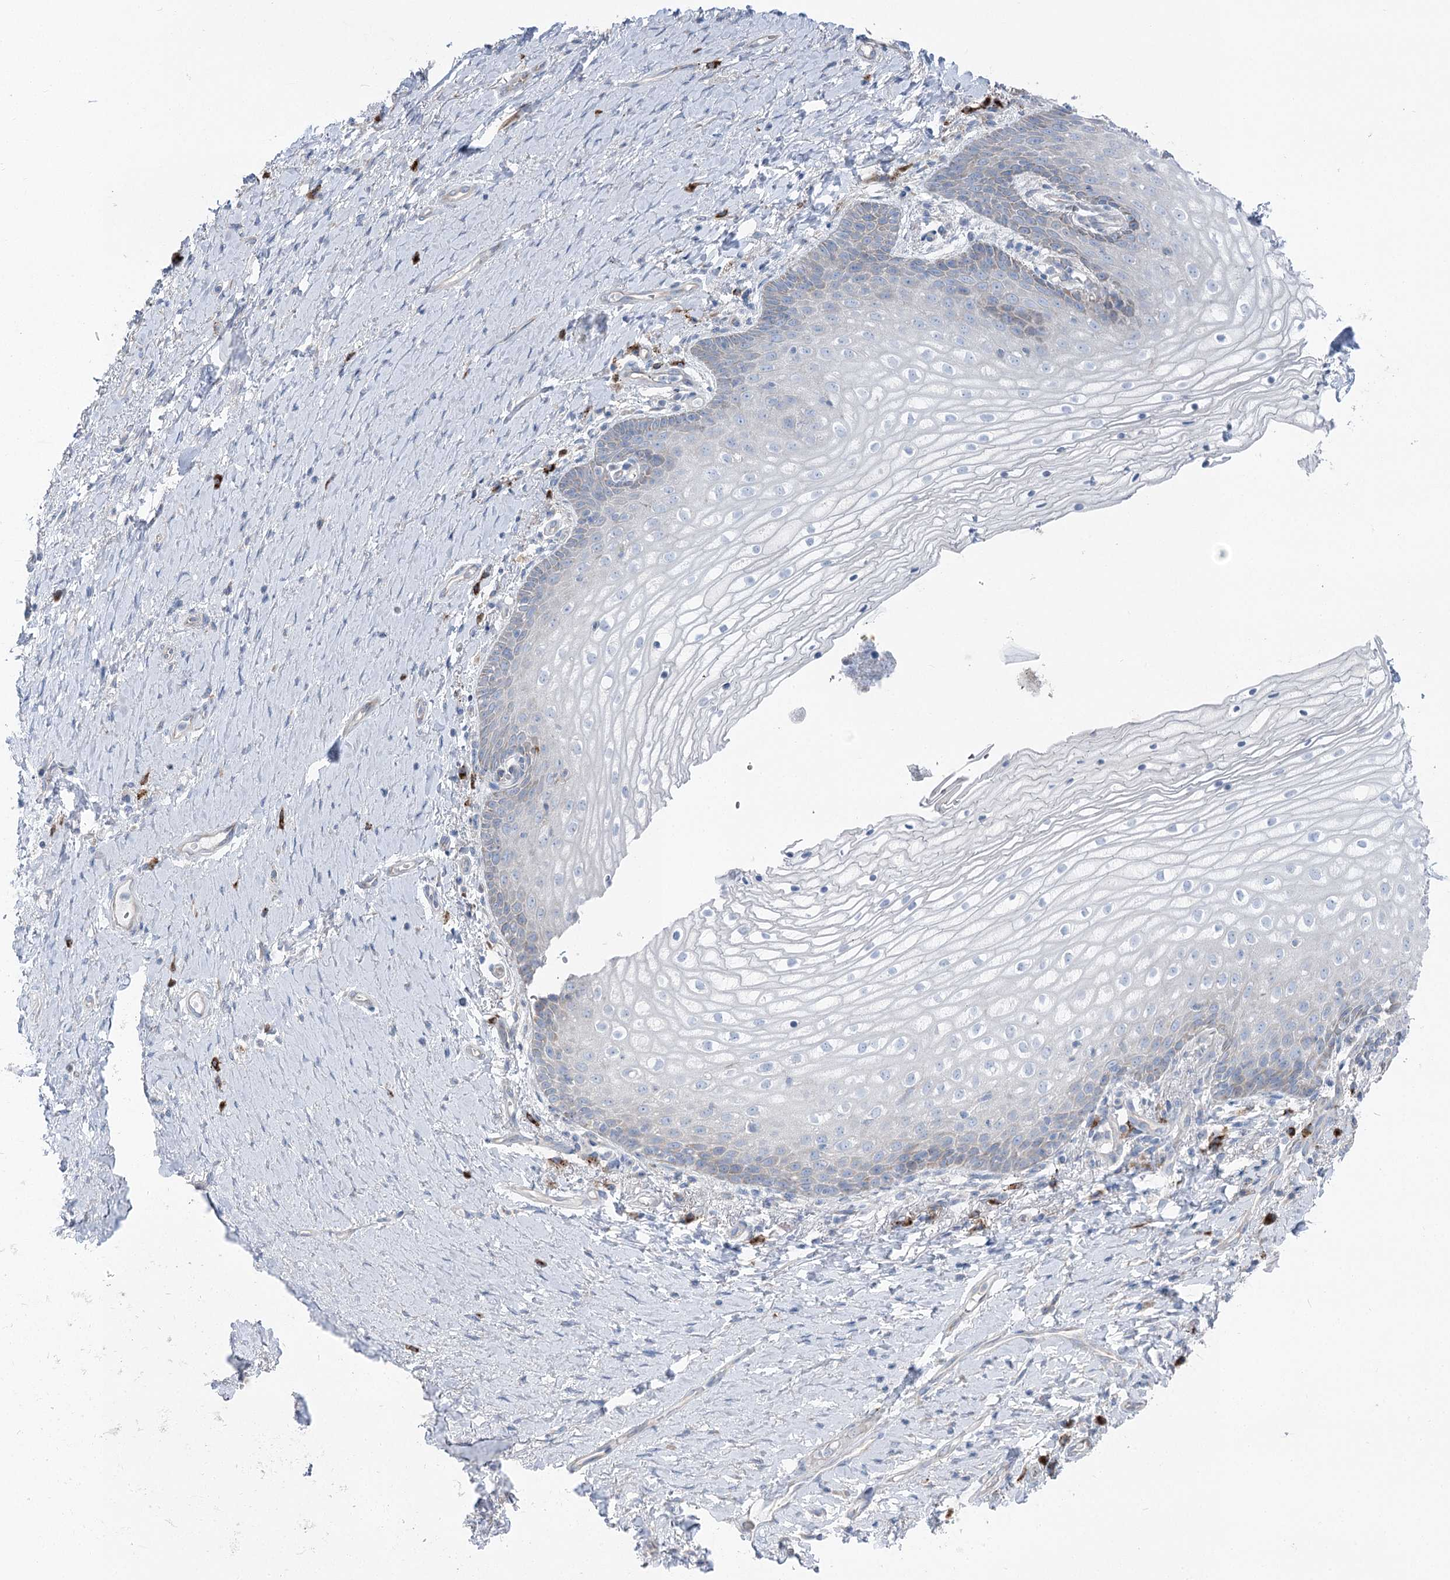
{"staining": {"intensity": "negative", "quantity": "none", "location": "none"}, "tissue": "vagina", "cell_type": "Squamous epithelial cells", "image_type": "normal", "snomed": [{"axis": "morphology", "description": "Normal tissue, NOS"}, {"axis": "topography", "description": "Vagina"}], "caption": "IHC micrograph of benign vagina stained for a protein (brown), which demonstrates no expression in squamous epithelial cells.", "gene": "POGLUT1", "patient": {"sex": "female", "age": 60}}